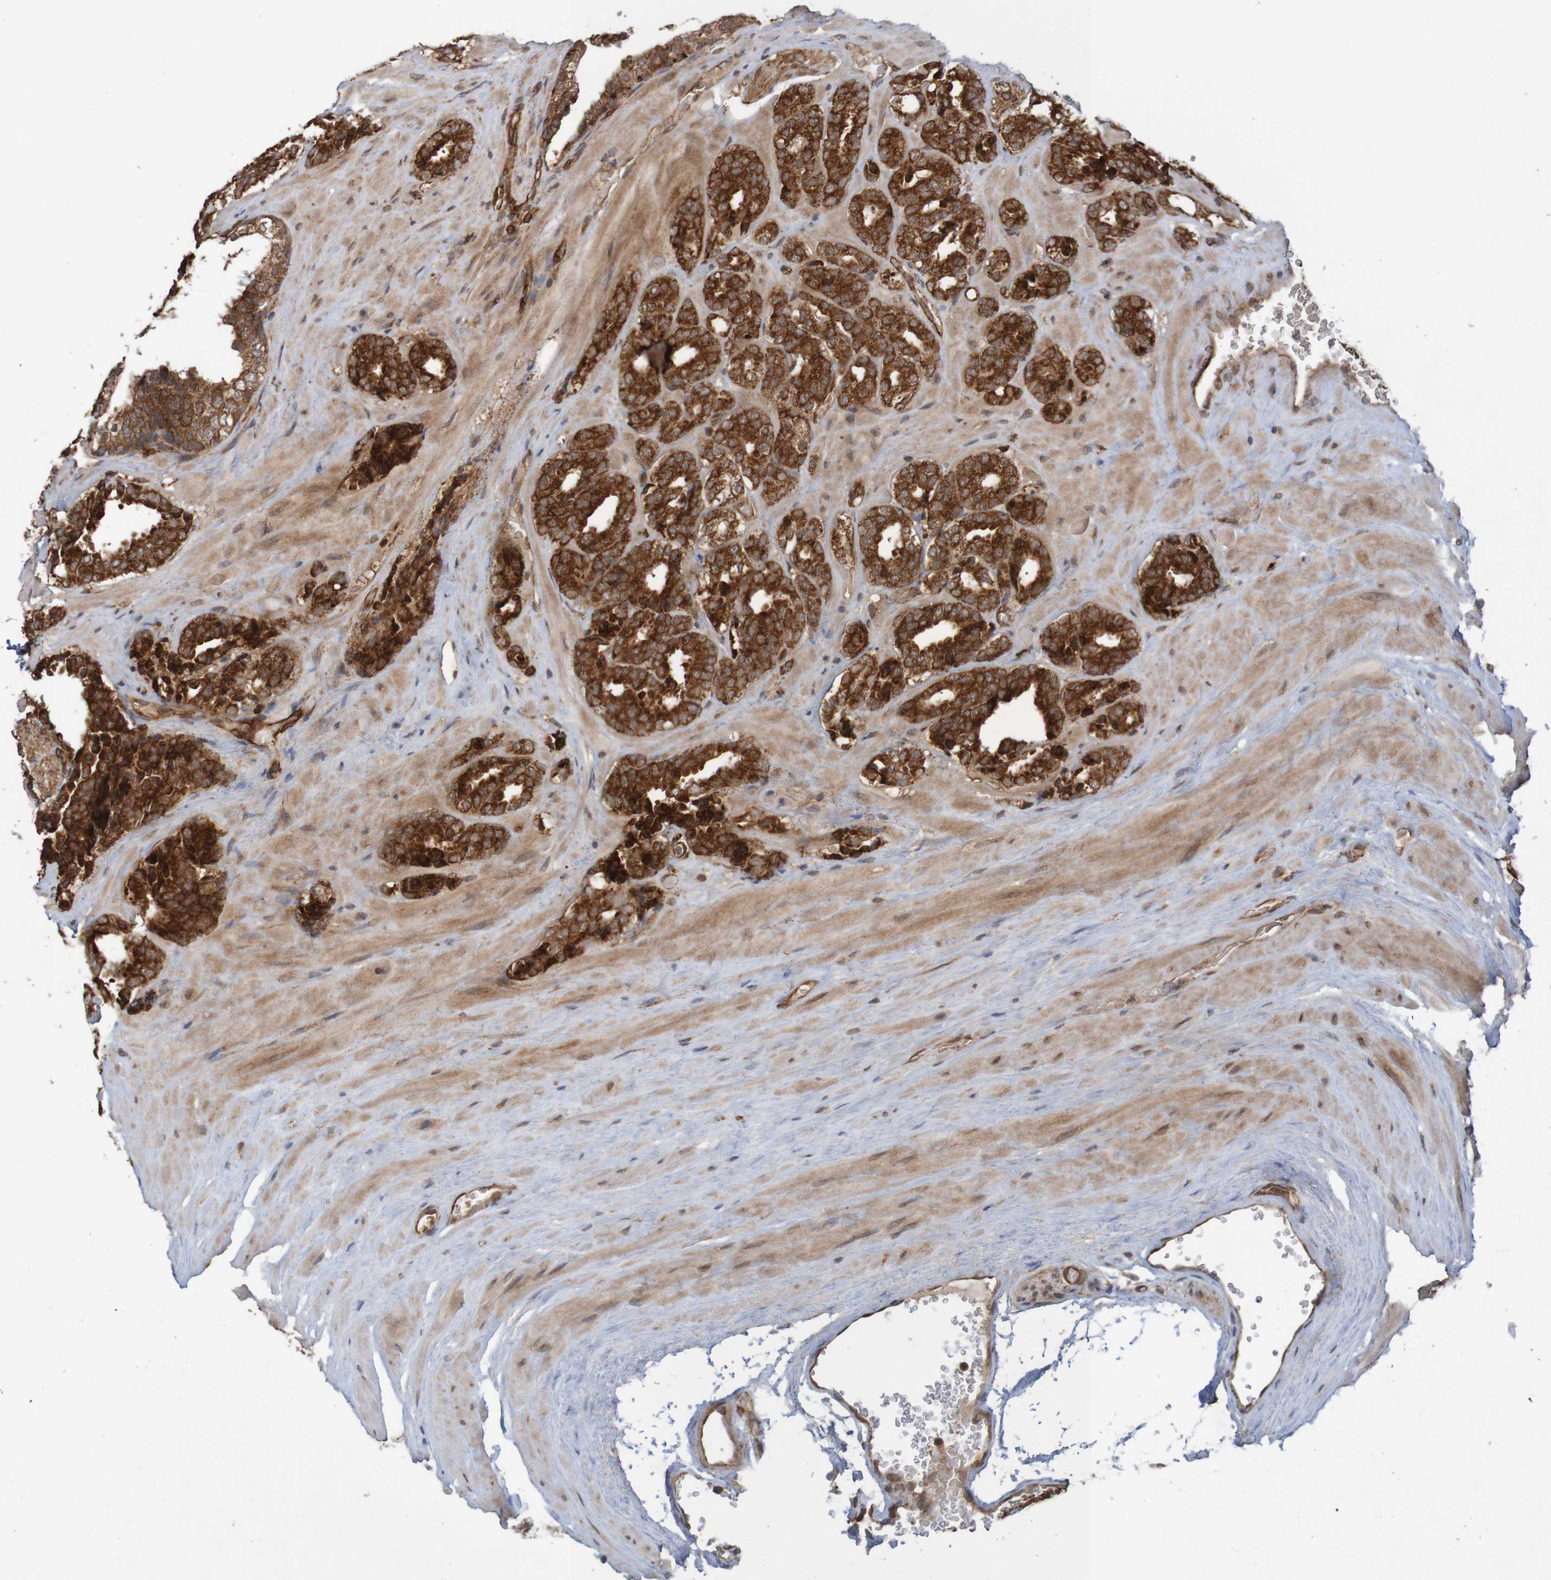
{"staining": {"intensity": "strong", "quantity": ">75%", "location": "cytoplasmic/membranous"}, "tissue": "prostate cancer", "cell_type": "Tumor cells", "image_type": "cancer", "snomed": [{"axis": "morphology", "description": "Adenocarcinoma, High grade"}, {"axis": "topography", "description": "Prostate"}], "caption": "Immunohistochemistry (IHC) of high-grade adenocarcinoma (prostate) reveals high levels of strong cytoplasmic/membranous expression in about >75% of tumor cells.", "gene": "MRPL52", "patient": {"sex": "male", "age": 60}}